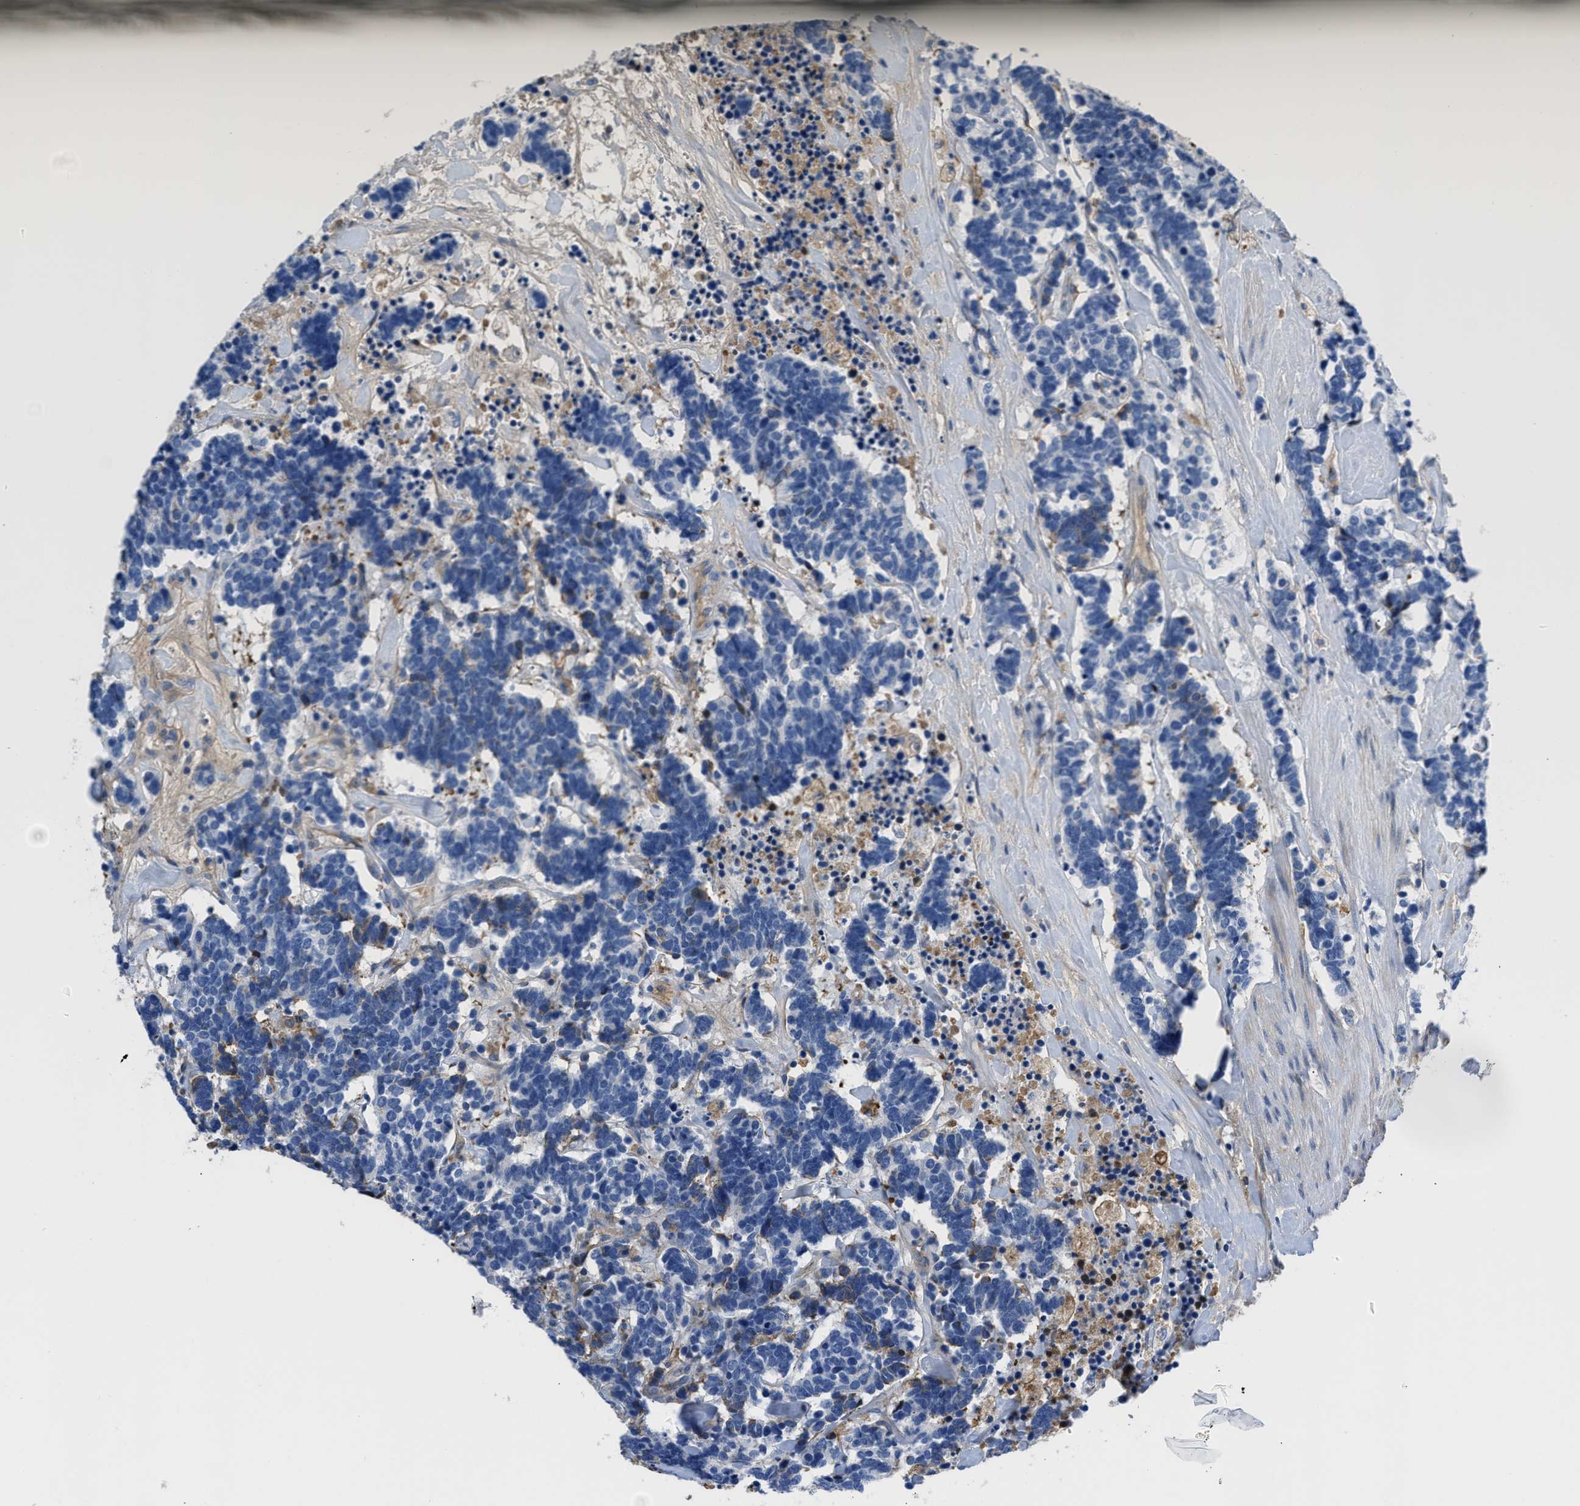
{"staining": {"intensity": "negative", "quantity": "none", "location": "none"}, "tissue": "carcinoid", "cell_type": "Tumor cells", "image_type": "cancer", "snomed": [{"axis": "morphology", "description": "Carcinoma, NOS"}, {"axis": "morphology", "description": "Carcinoid, malignant, NOS"}, {"axis": "topography", "description": "Urinary bladder"}], "caption": "Immunohistochemical staining of human carcinoid displays no significant staining in tumor cells.", "gene": "HSPG2", "patient": {"sex": "male", "age": 57}}